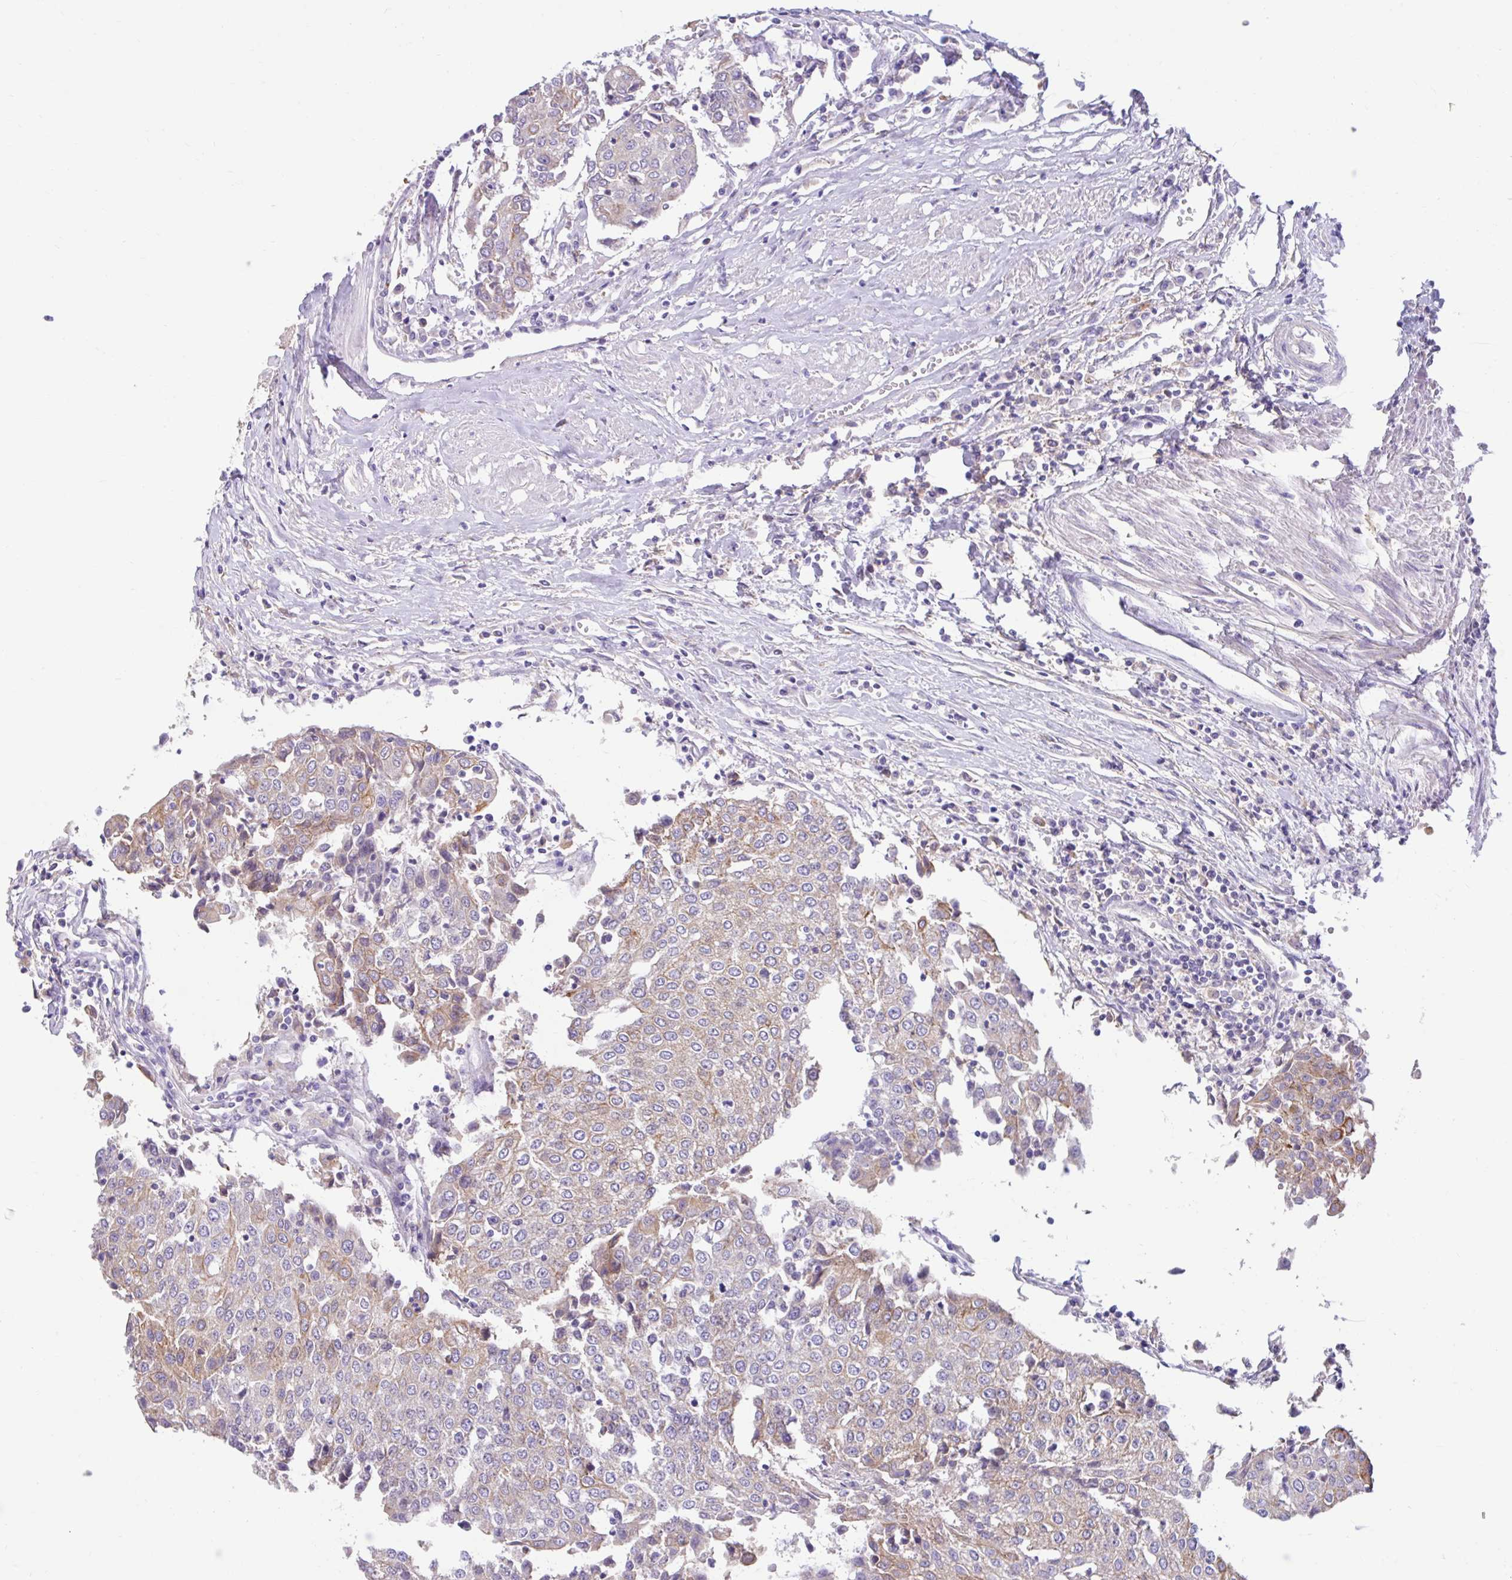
{"staining": {"intensity": "weak", "quantity": "25%-75%", "location": "cytoplasmic/membranous"}, "tissue": "urothelial cancer", "cell_type": "Tumor cells", "image_type": "cancer", "snomed": [{"axis": "morphology", "description": "Urothelial carcinoma, High grade"}, {"axis": "topography", "description": "Urinary bladder"}], "caption": "The photomicrograph displays immunohistochemical staining of high-grade urothelial carcinoma. There is weak cytoplasmic/membranous staining is present in approximately 25%-75% of tumor cells.", "gene": "ZNF33A", "patient": {"sex": "female", "age": 85}}